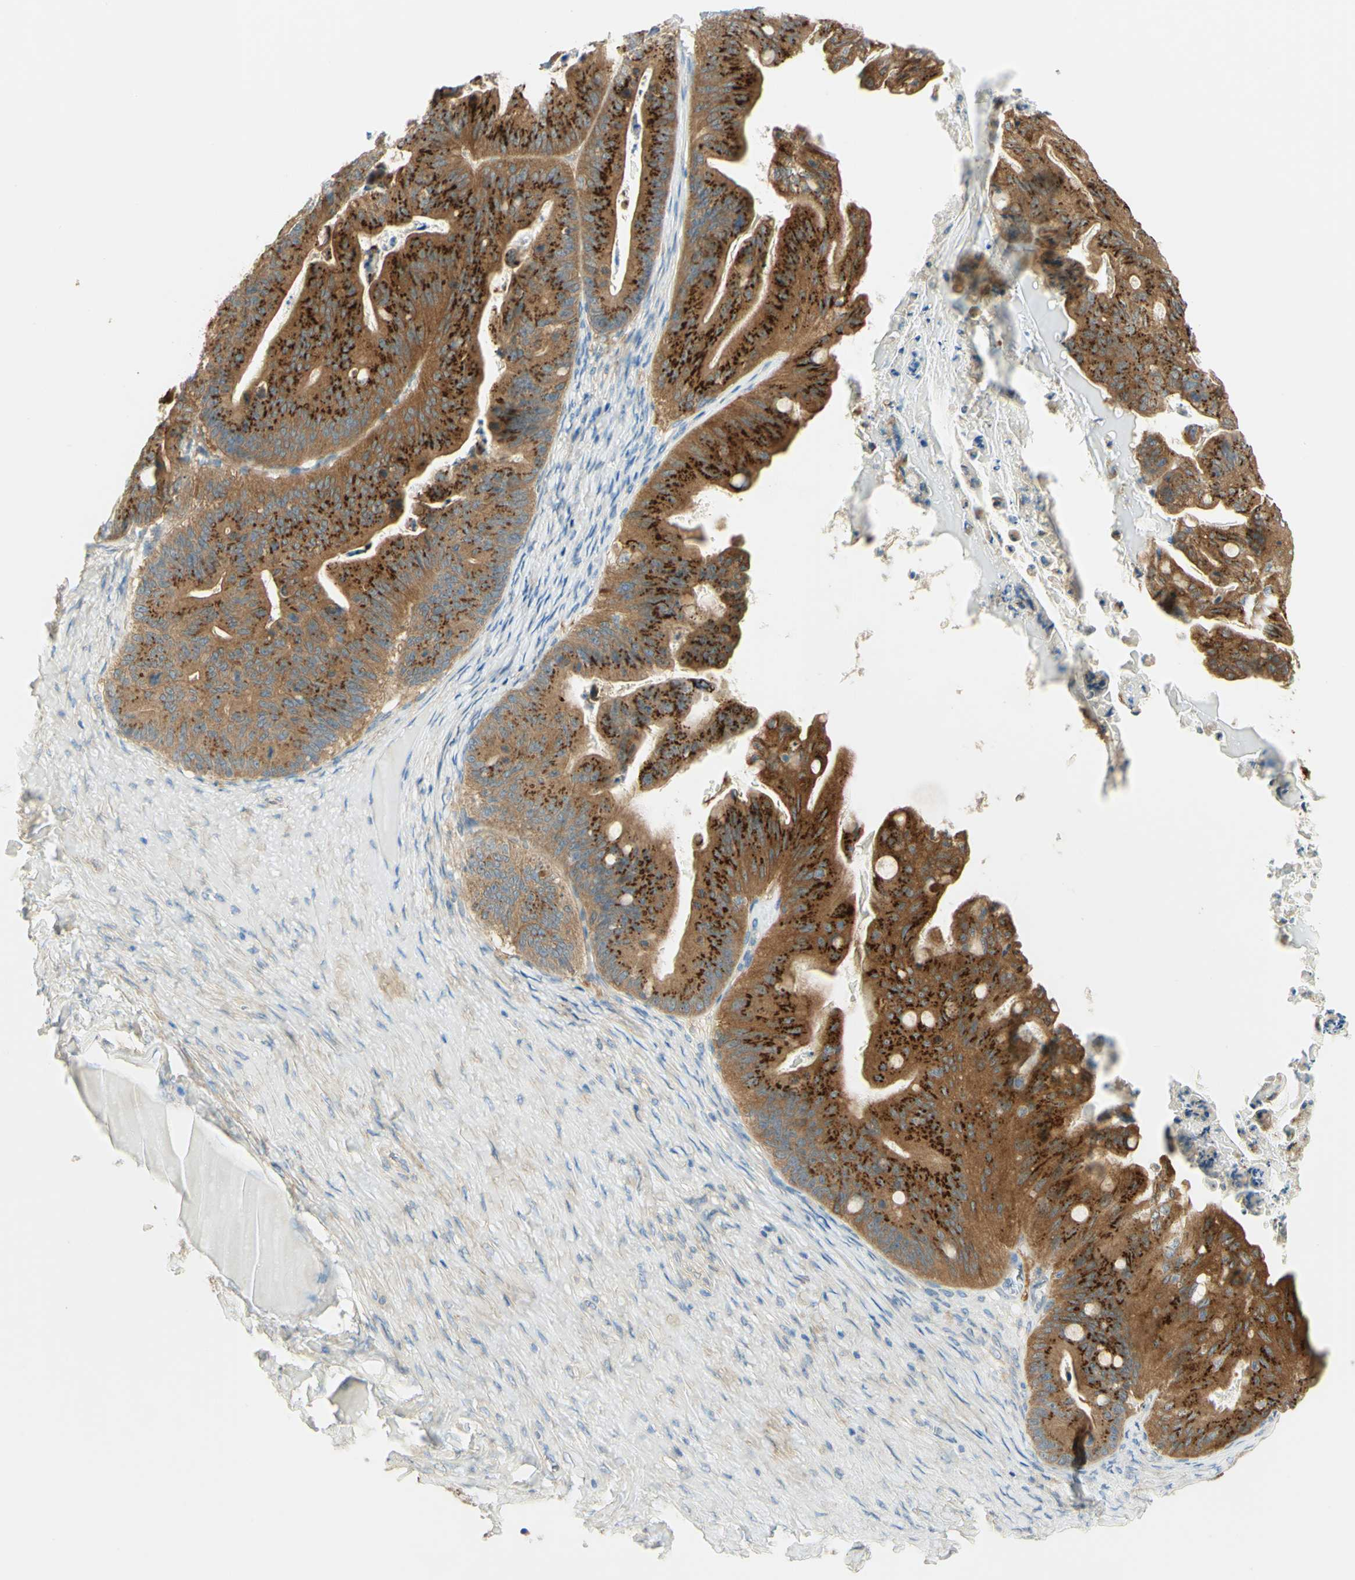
{"staining": {"intensity": "strong", "quantity": ">75%", "location": "cytoplasmic/membranous"}, "tissue": "ovarian cancer", "cell_type": "Tumor cells", "image_type": "cancer", "snomed": [{"axis": "morphology", "description": "Cystadenocarcinoma, mucinous, NOS"}, {"axis": "topography", "description": "Ovary"}], "caption": "Immunohistochemistry (DAB (3,3'-diaminobenzidine)) staining of ovarian mucinous cystadenocarcinoma displays strong cytoplasmic/membranous protein expression in approximately >75% of tumor cells.", "gene": "GCNT3", "patient": {"sex": "female", "age": 37}}